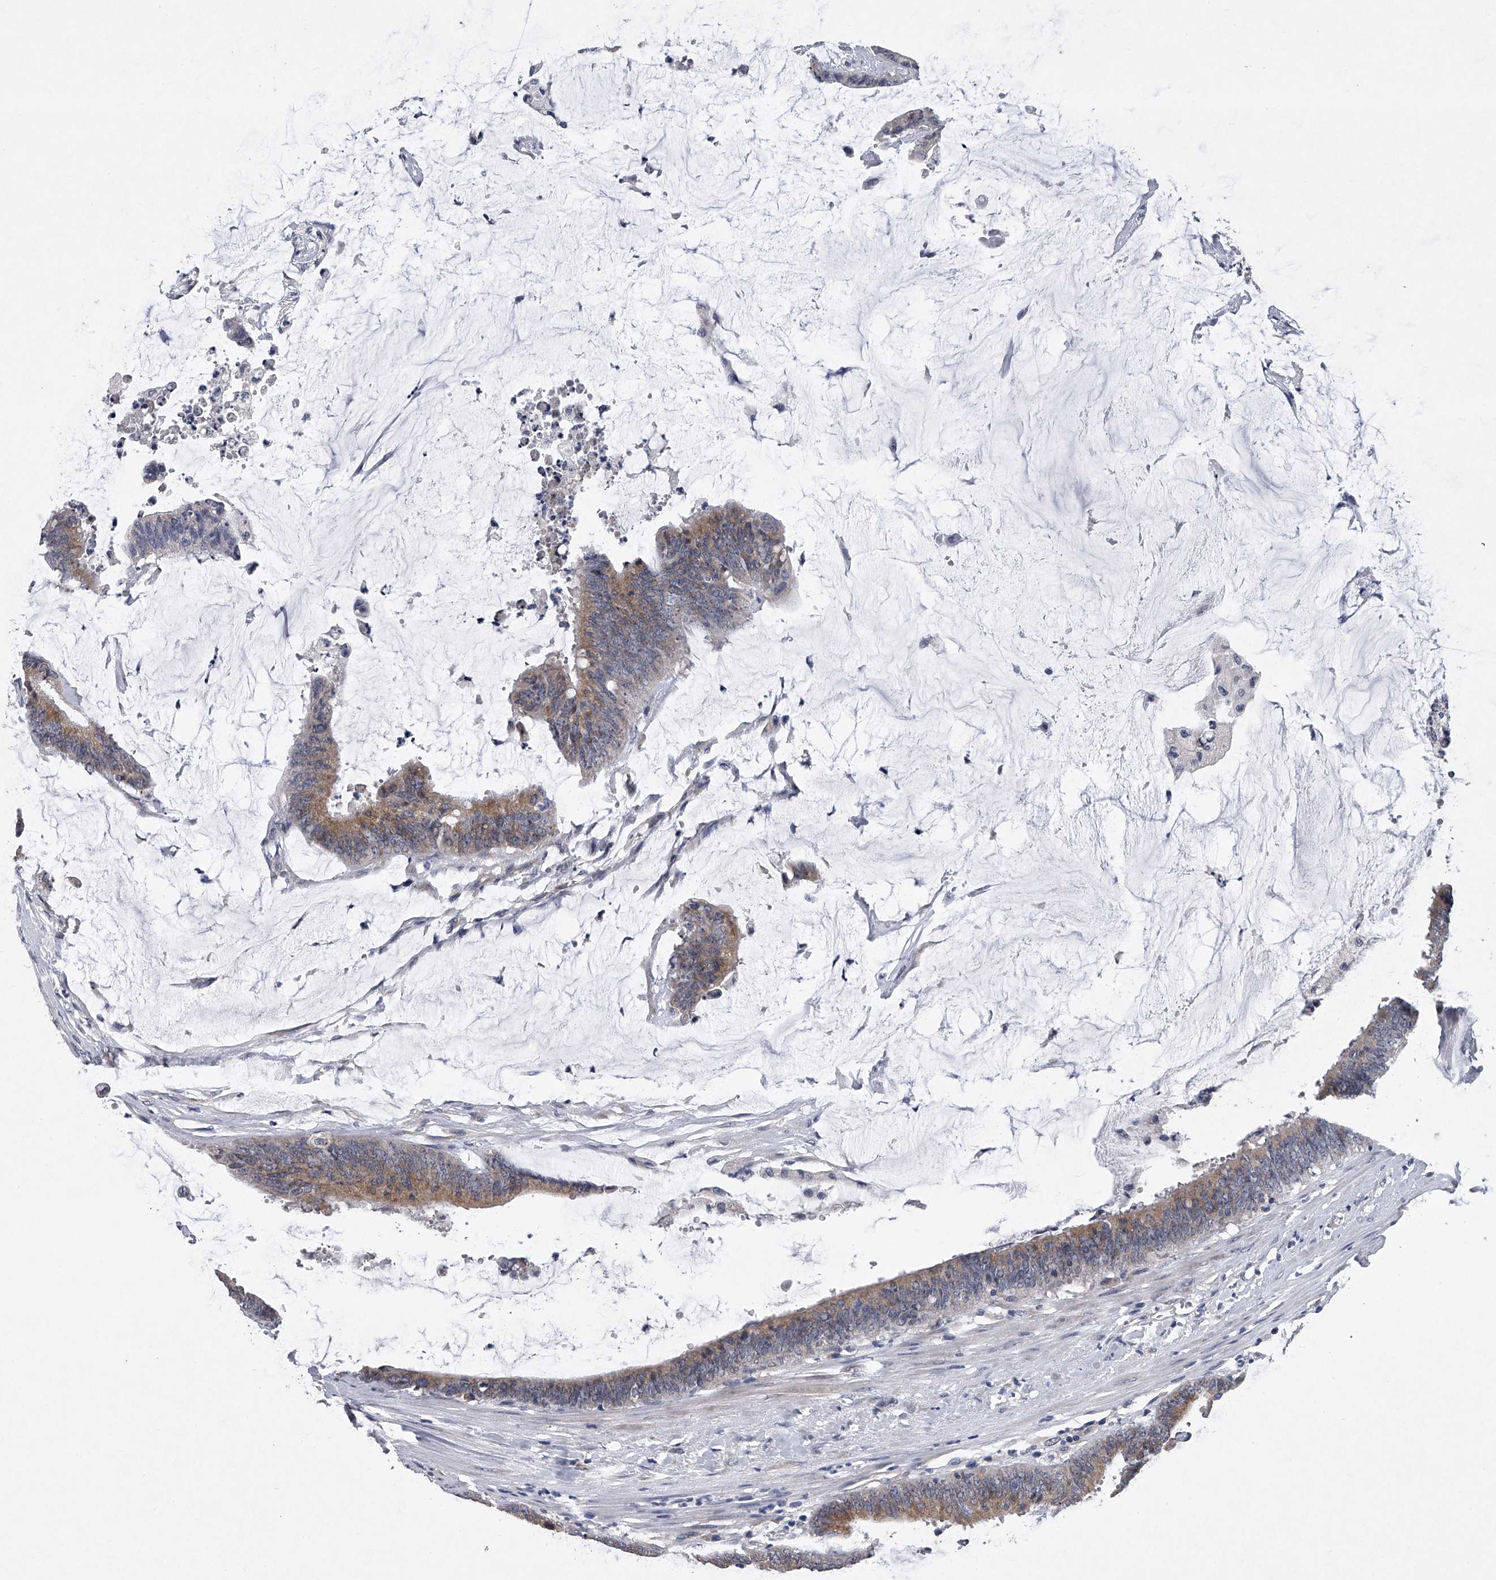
{"staining": {"intensity": "moderate", "quantity": "25%-75%", "location": "cytoplasmic/membranous"}, "tissue": "colorectal cancer", "cell_type": "Tumor cells", "image_type": "cancer", "snomed": [{"axis": "morphology", "description": "Adenocarcinoma, NOS"}, {"axis": "topography", "description": "Rectum"}], "caption": "Colorectal cancer (adenocarcinoma) stained with a protein marker demonstrates moderate staining in tumor cells.", "gene": "RNF5", "patient": {"sex": "female", "age": 66}}